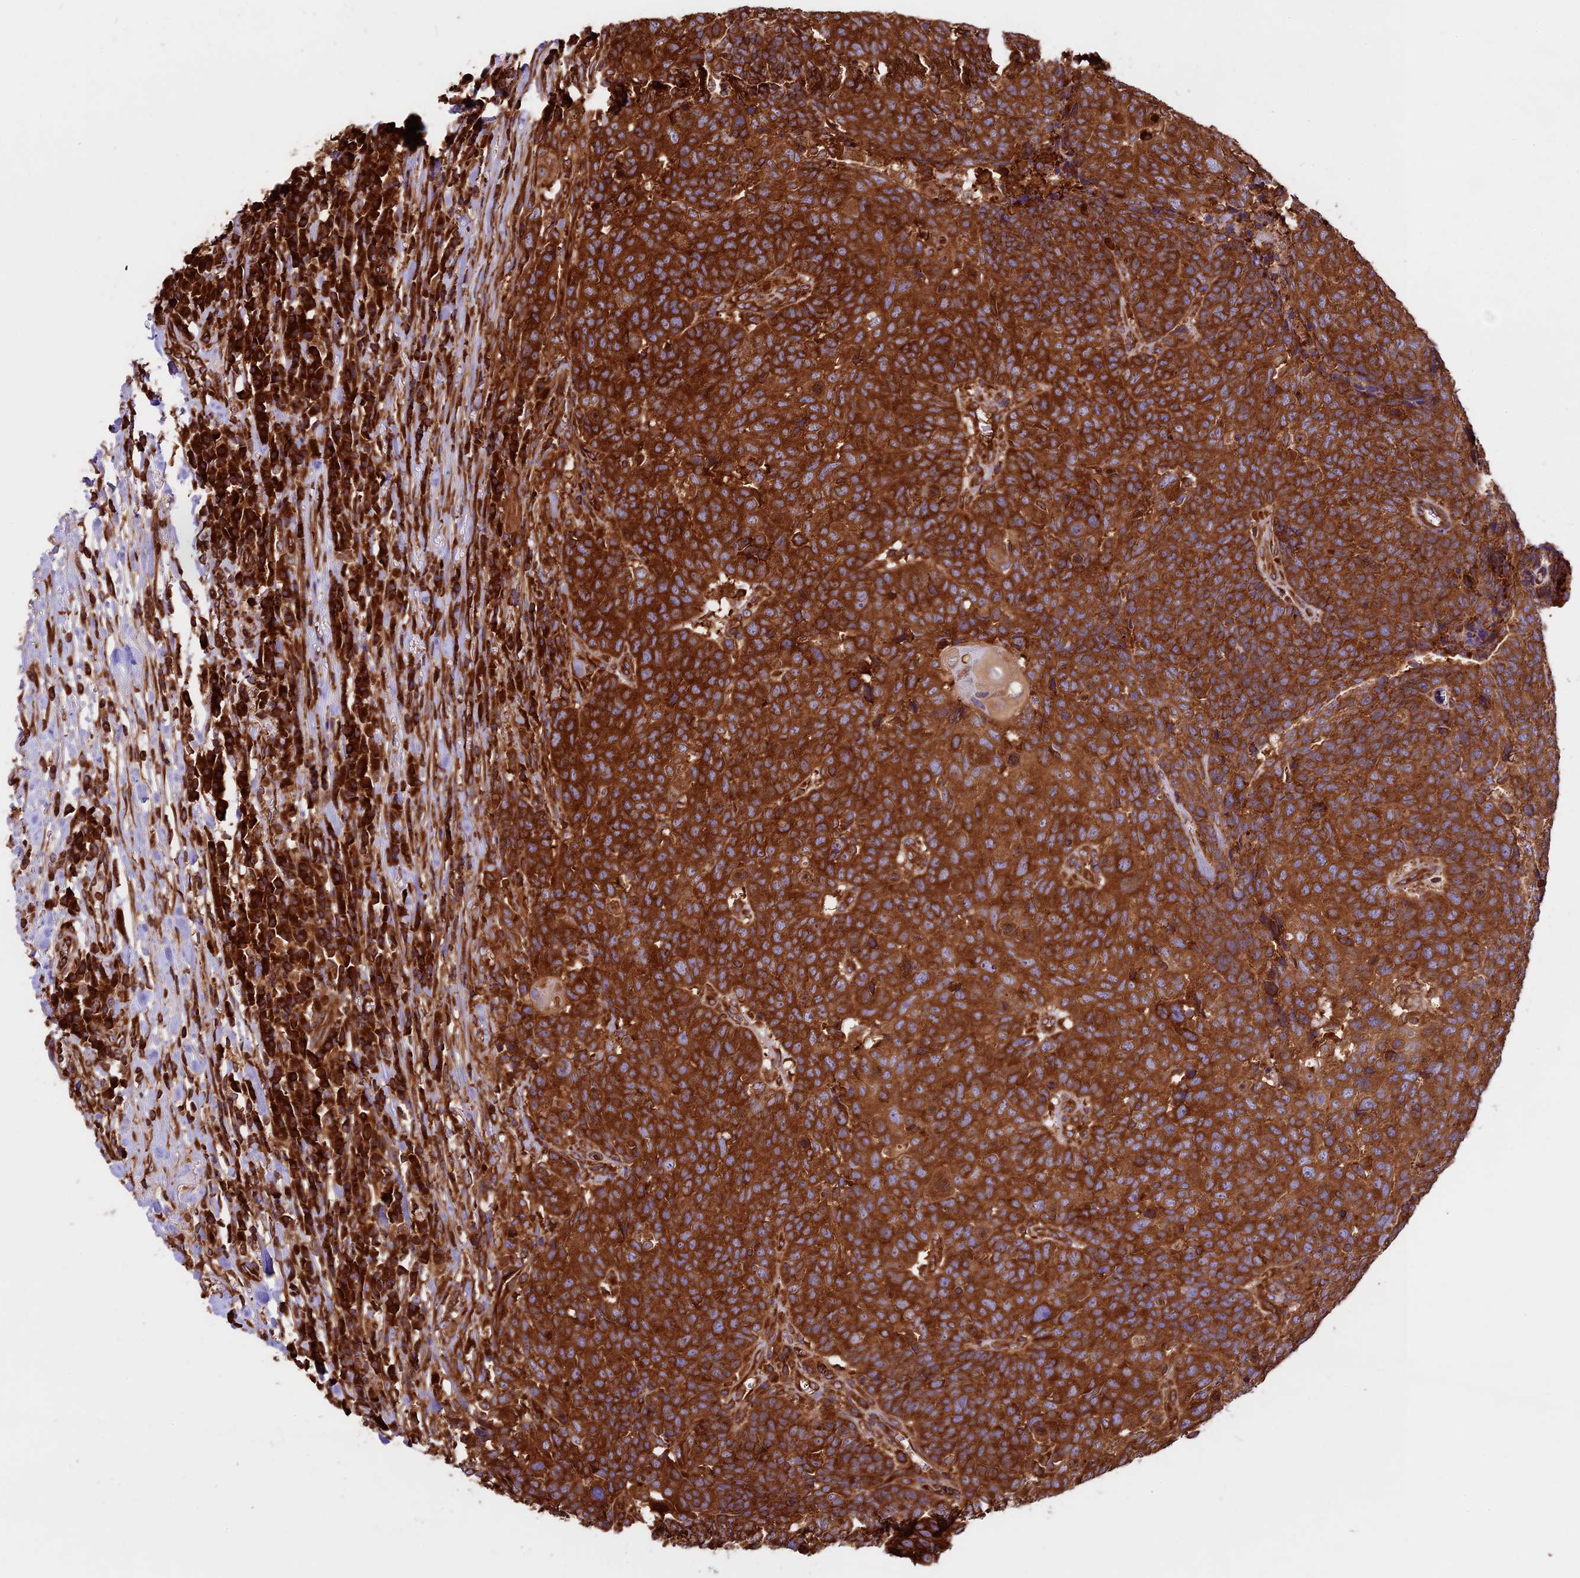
{"staining": {"intensity": "strong", "quantity": ">75%", "location": "cytoplasmic/membranous"}, "tissue": "head and neck cancer", "cell_type": "Tumor cells", "image_type": "cancer", "snomed": [{"axis": "morphology", "description": "Squamous cell carcinoma, NOS"}, {"axis": "topography", "description": "Head-Neck"}], "caption": "Strong cytoplasmic/membranous positivity for a protein is identified in about >75% of tumor cells of head and neck cancer (squamous cell carcinoma) using IHC.", "gene": "KARS1", "patient": {"sex": "male", "age": 66}}